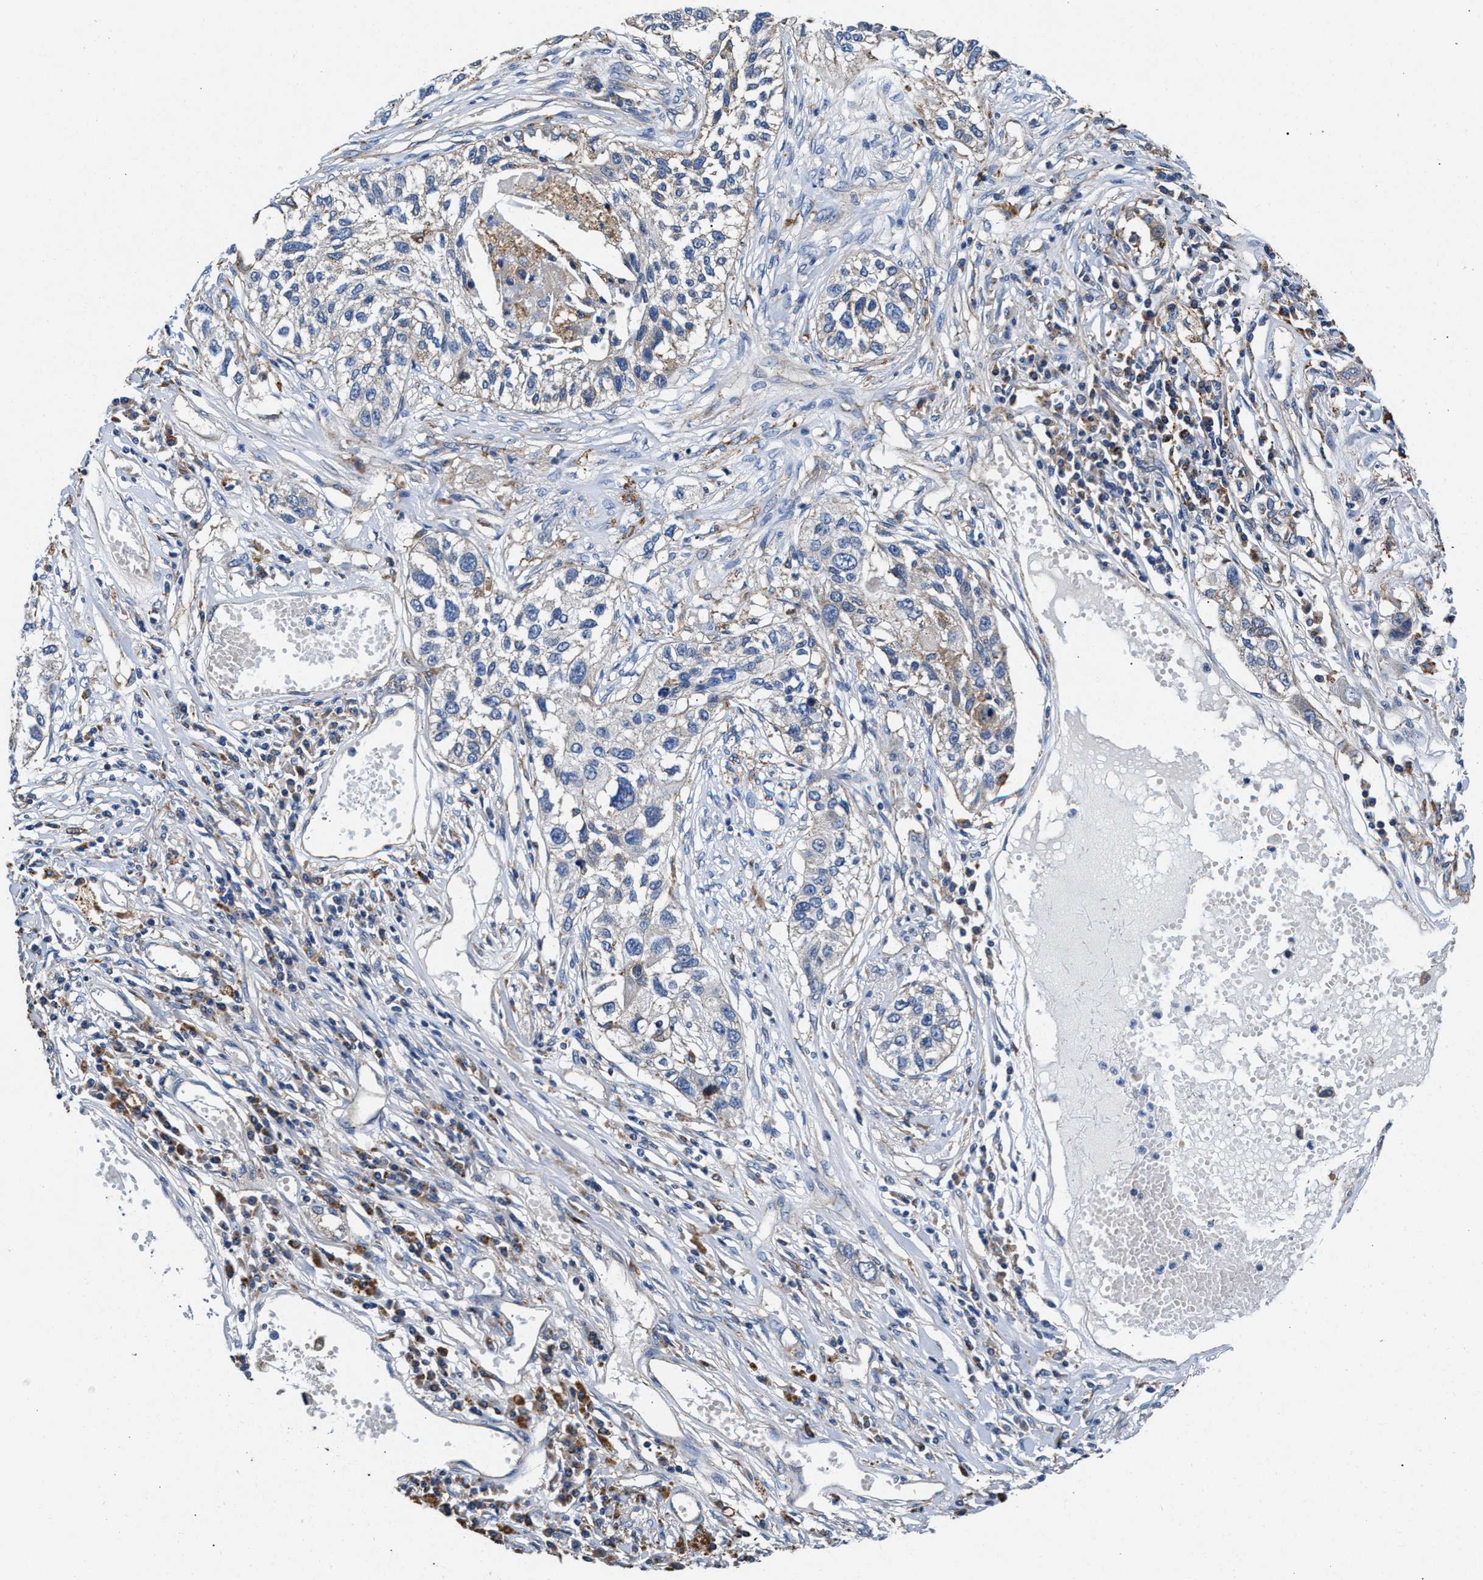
{"staining": {"intensity": "weak", "quantity": "<25%", "location": "cytoplasmic/membranous"}, "tissue": "lung cancer", "cell_type": "Tumor cells", "image_type": "cancer", "snomed": [{"axis": "morphology", "description": "Squamous cell carcinoma, NOS"}, {"axis": "topography", "description": "Lung"}], "caption": "This is an IHC image of lung cancer (squamous cell carcinoma). There is no expression in tumor cells.", "gene": "PPP1R9B", "patient": {"sex": "male", "age": 71}}